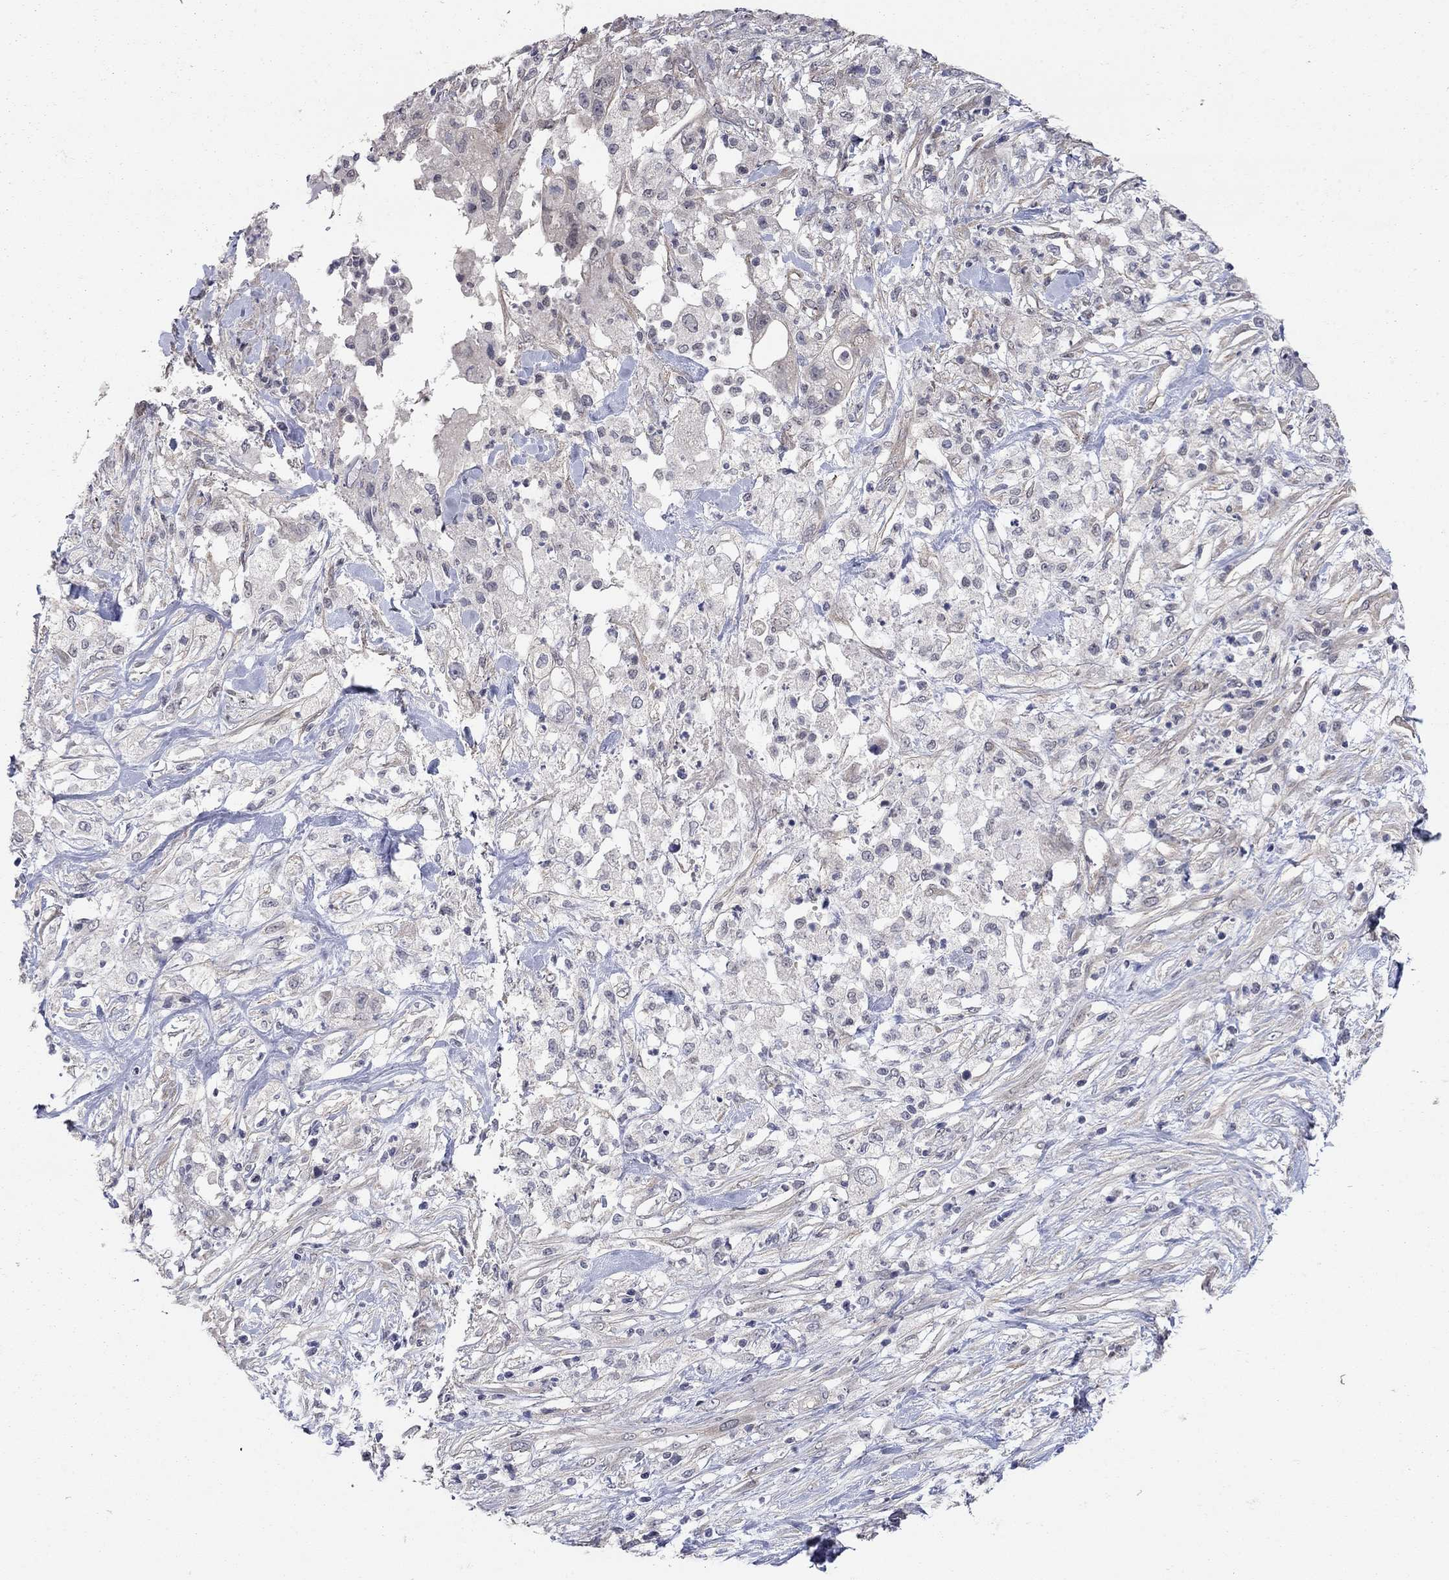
{"staining": {"intensity": "negative", "quantity": "none", "location": "none"}, "tissue": "pancreatic cancer", "cell_type": "Tumor cells", "image_type": "cancer", "snomed": [{"axis": "morphology", "description": "Adenocarcinoma, NOS"}, {"axis": "topography", "description": "Pancreas"}], "caption": "This photomicrograph is of pancreatic cancer (adenocarcinoma) stained with immunohistochemistry (IHC) to label a protein in brown with the nuclei are counter-stained blue. There is no expression in tumor cells.", "gene": "WASF3", "patient": {"sex": "female", "age": 72}}